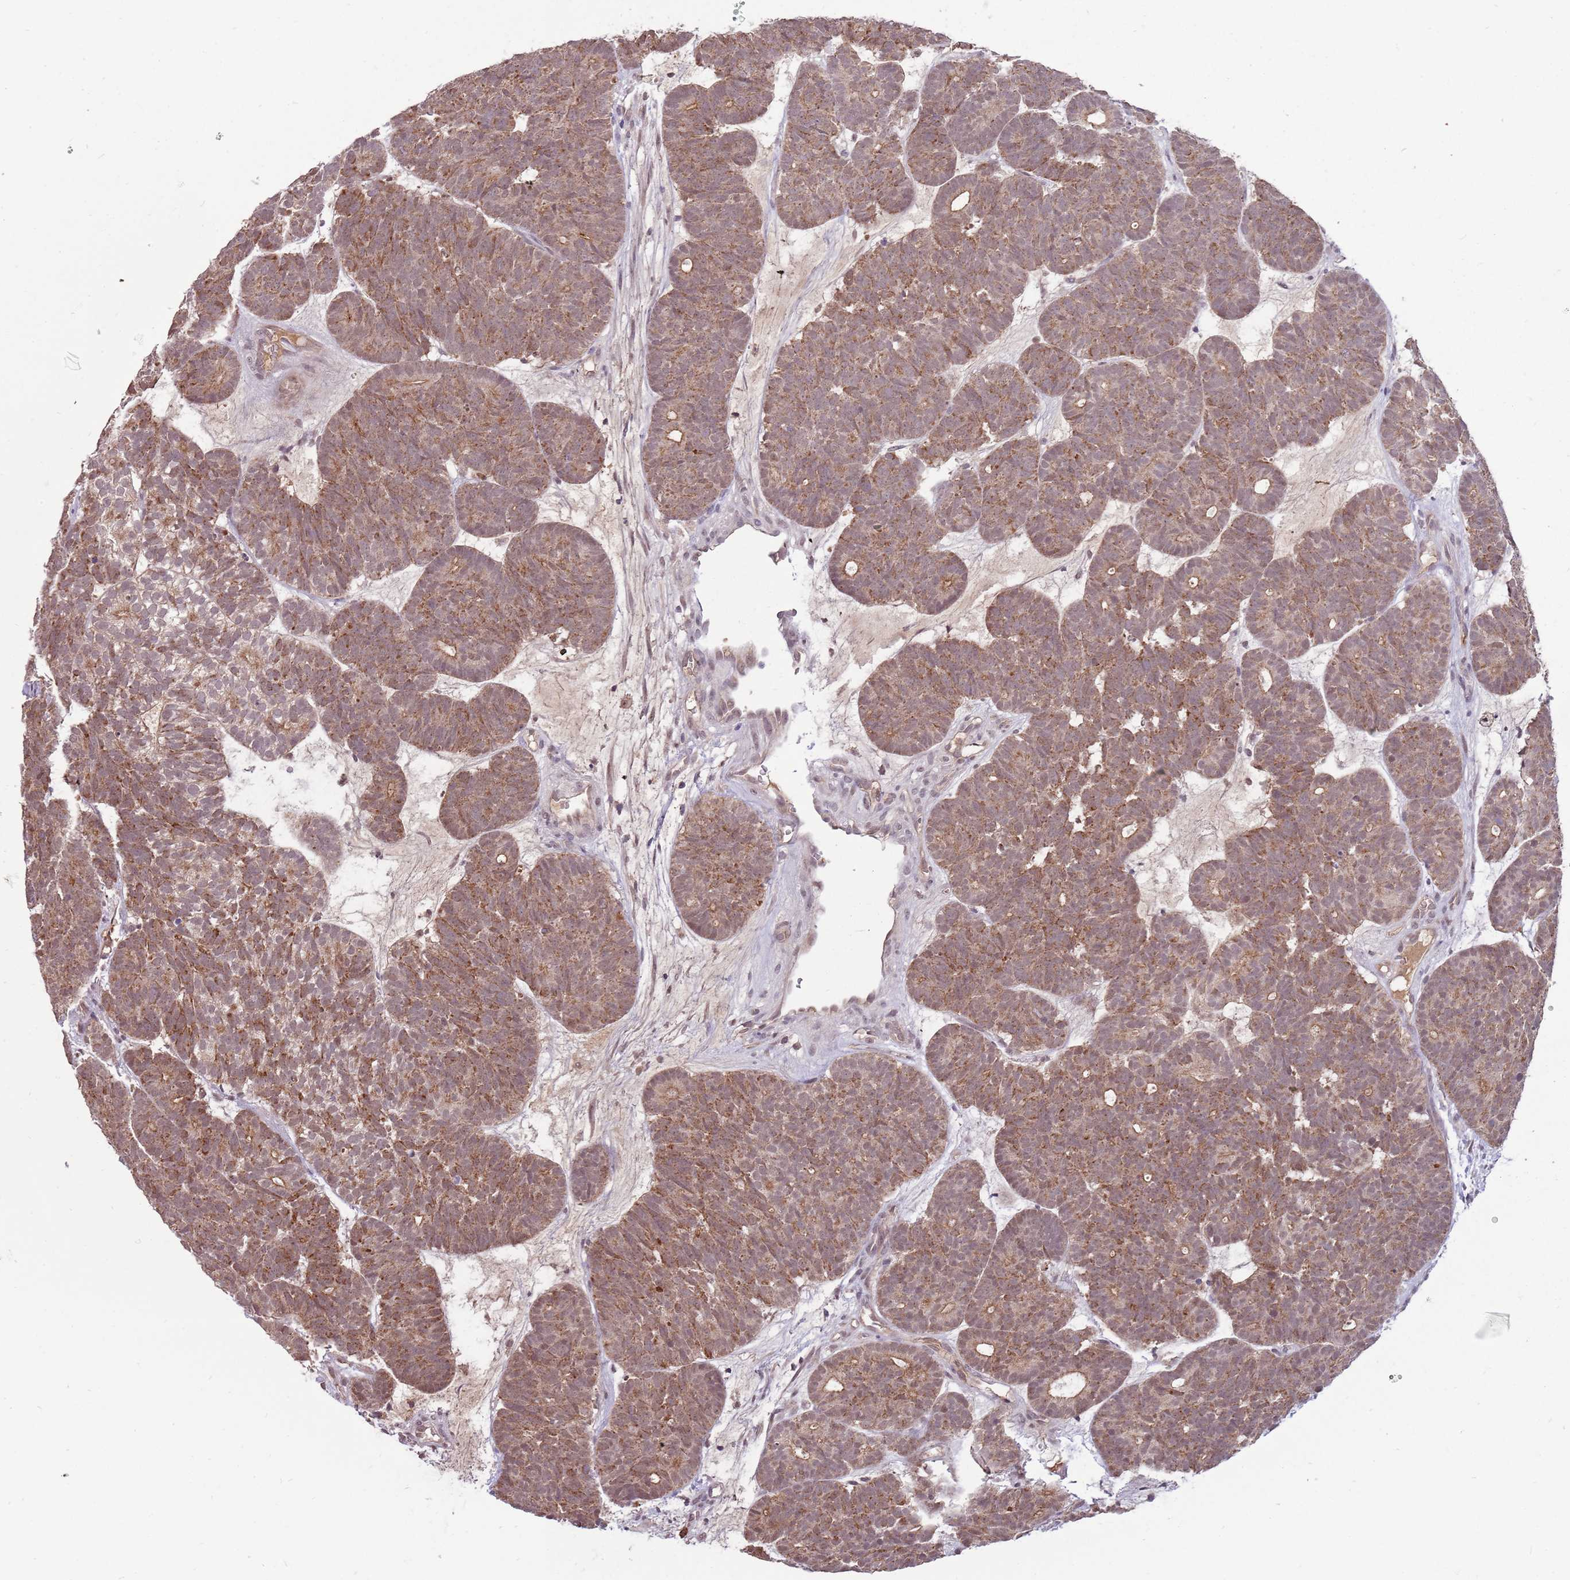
{"staining": {"intensity": "moderate", "quantity": ">75%", "location": "cytoplasmic/membranous,nuclear"}, "tissue": "head and neck cancer", "cell_type": "Tumor cells", "image_type": "cancer", "snomed": [{"axis": "morphology", "description": "Adenocarcinoma, NOS"}, {"axis": "topography", "description": "Head-Neck"}], "caption": "DAB (3,3'-diaminobenzidine) immunohistochemical staining of adenocarcinoma (head and neck) shows moderate cytoplasmic/membranous and nuclear protein positivity in approximately >75% of tumor cells.", "gene": "NBPF6", "patient": {"sex": "female", "age": 81}}